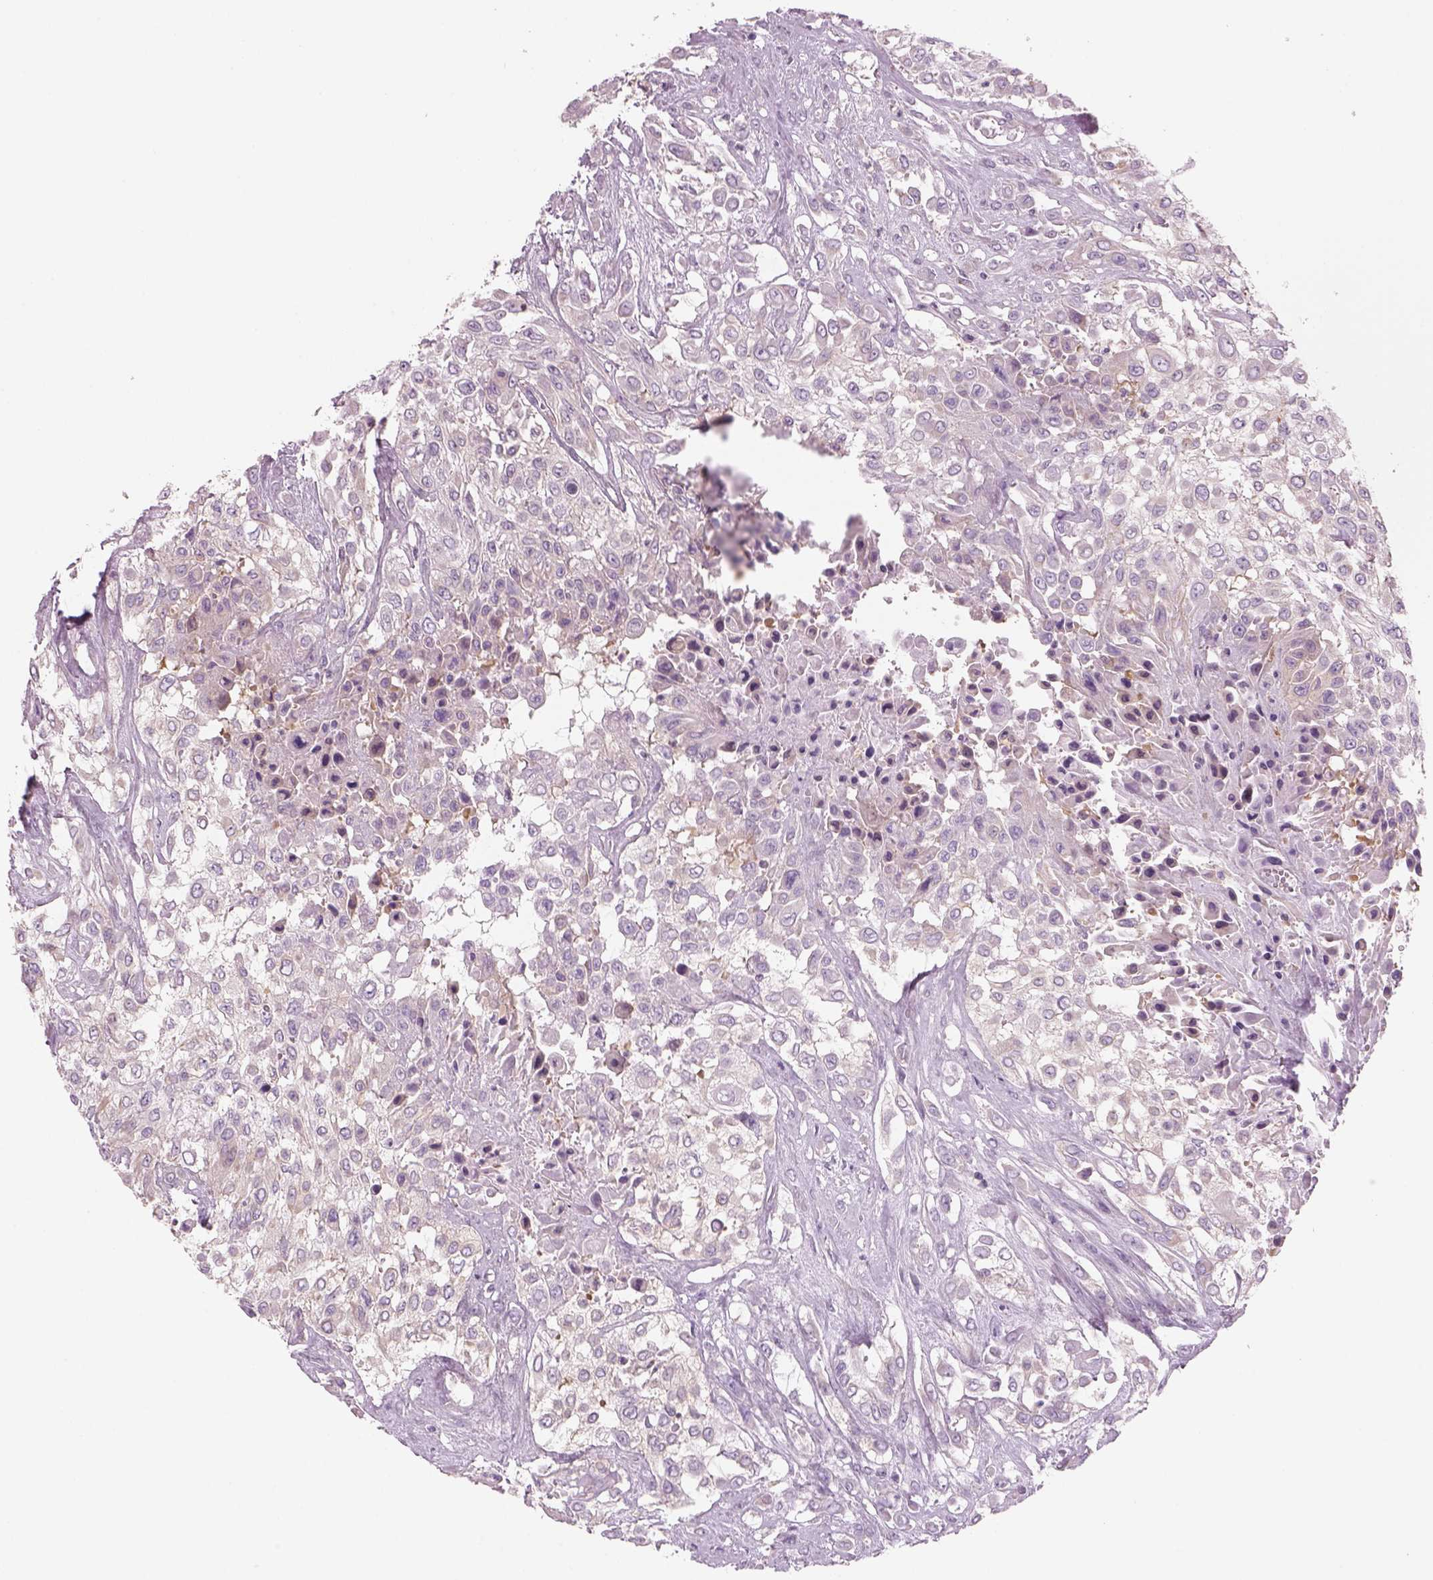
{"staining": {"intensity": "negative", "quantity": "none", "location": "none"}, "tissue": "urothelial cancer", "cell_type": "Tumor cells", "image_type": "cancer", "snomed": [{"axis": "morphology", "description": "Urothelial carcinoma, High grade"}, {"axis": "topography", "description": "Urinary bladder"}], "caption": "This is an immunohistochemistry (IHC) image of urothelial cancer. There is no positivity in tumor cells.", "gene": "SLC1A7", "patient": {"sex": "male", "age": 57}}